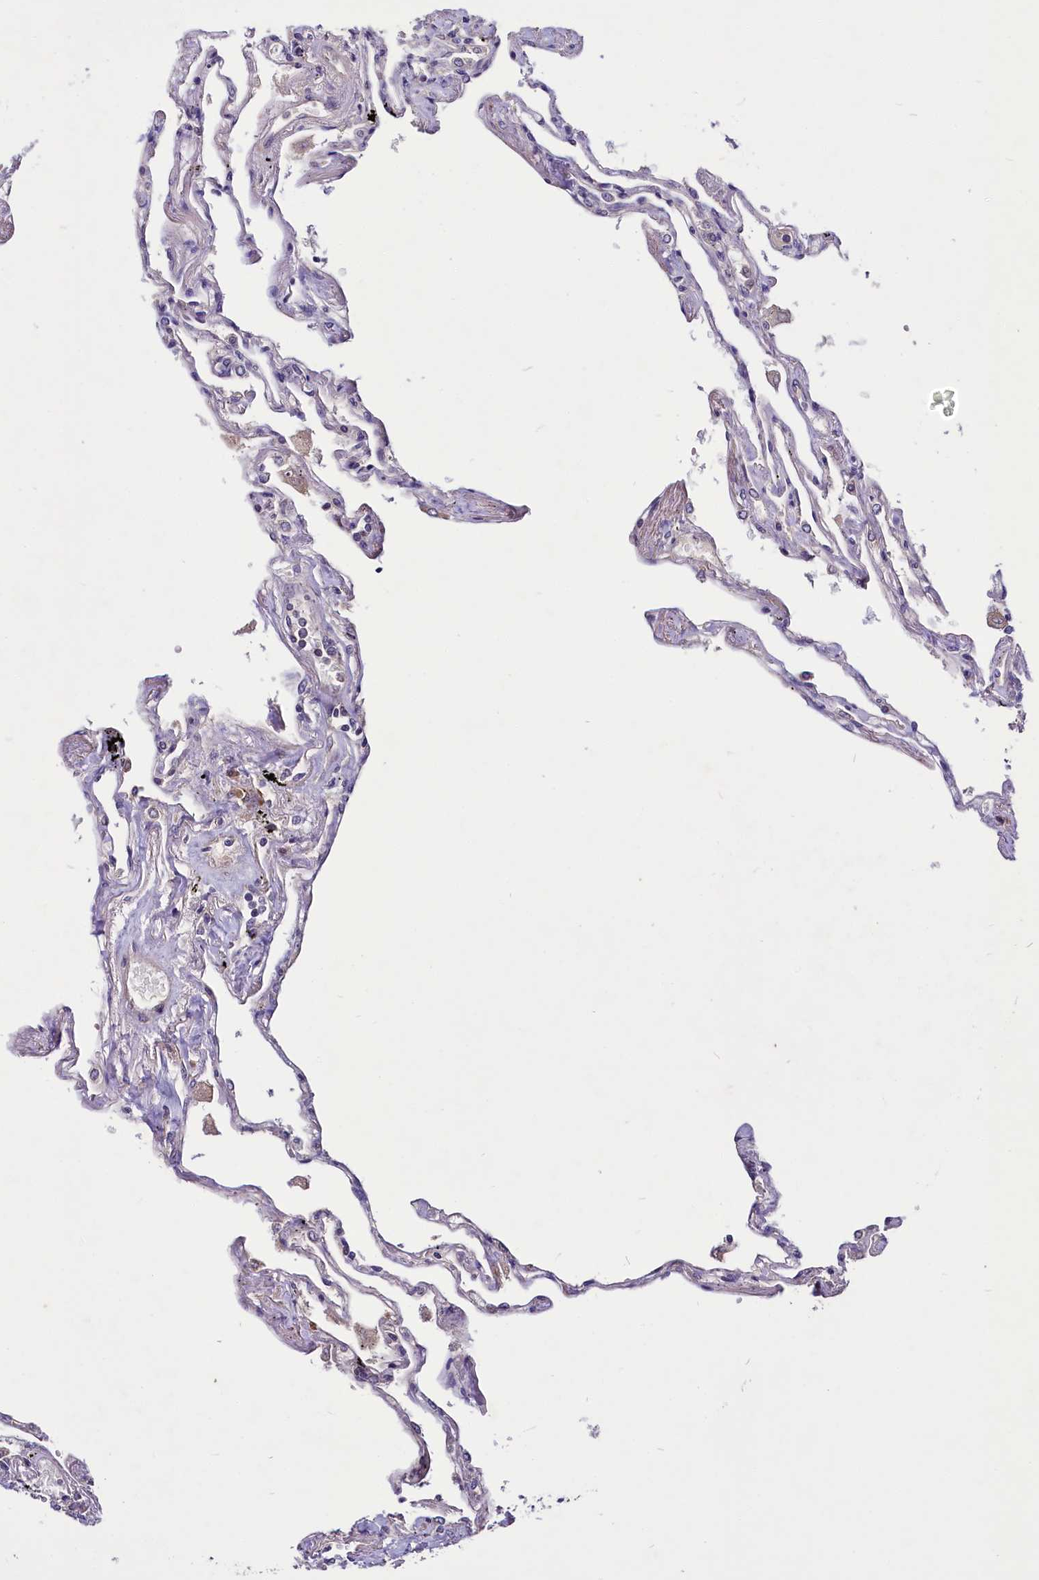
{"staining": {"intensity": "moderate", "quantity": "<25%", "location": "cytoplasmic/membranous"}, "tissue": "lung", "cell_type": "Alveolar cells", "image_type": "normal", "snomed": [{"axis": "morphology", "description": "Normal tissue, NOS"}, {"axis": "topography", "description": "Lung"}], "caption": "Protein expression analysis of unremarkable human lung reveals moderate cytoplasmic/membranous staining in approximately <25% of alveolar cells. (DAB (3,3'-diaminobenzidine) IHC, brown staining for protein, blue staining for nuclei).", "gene": "UBE3A", "patient": {"sex": "female", "age": 67}}